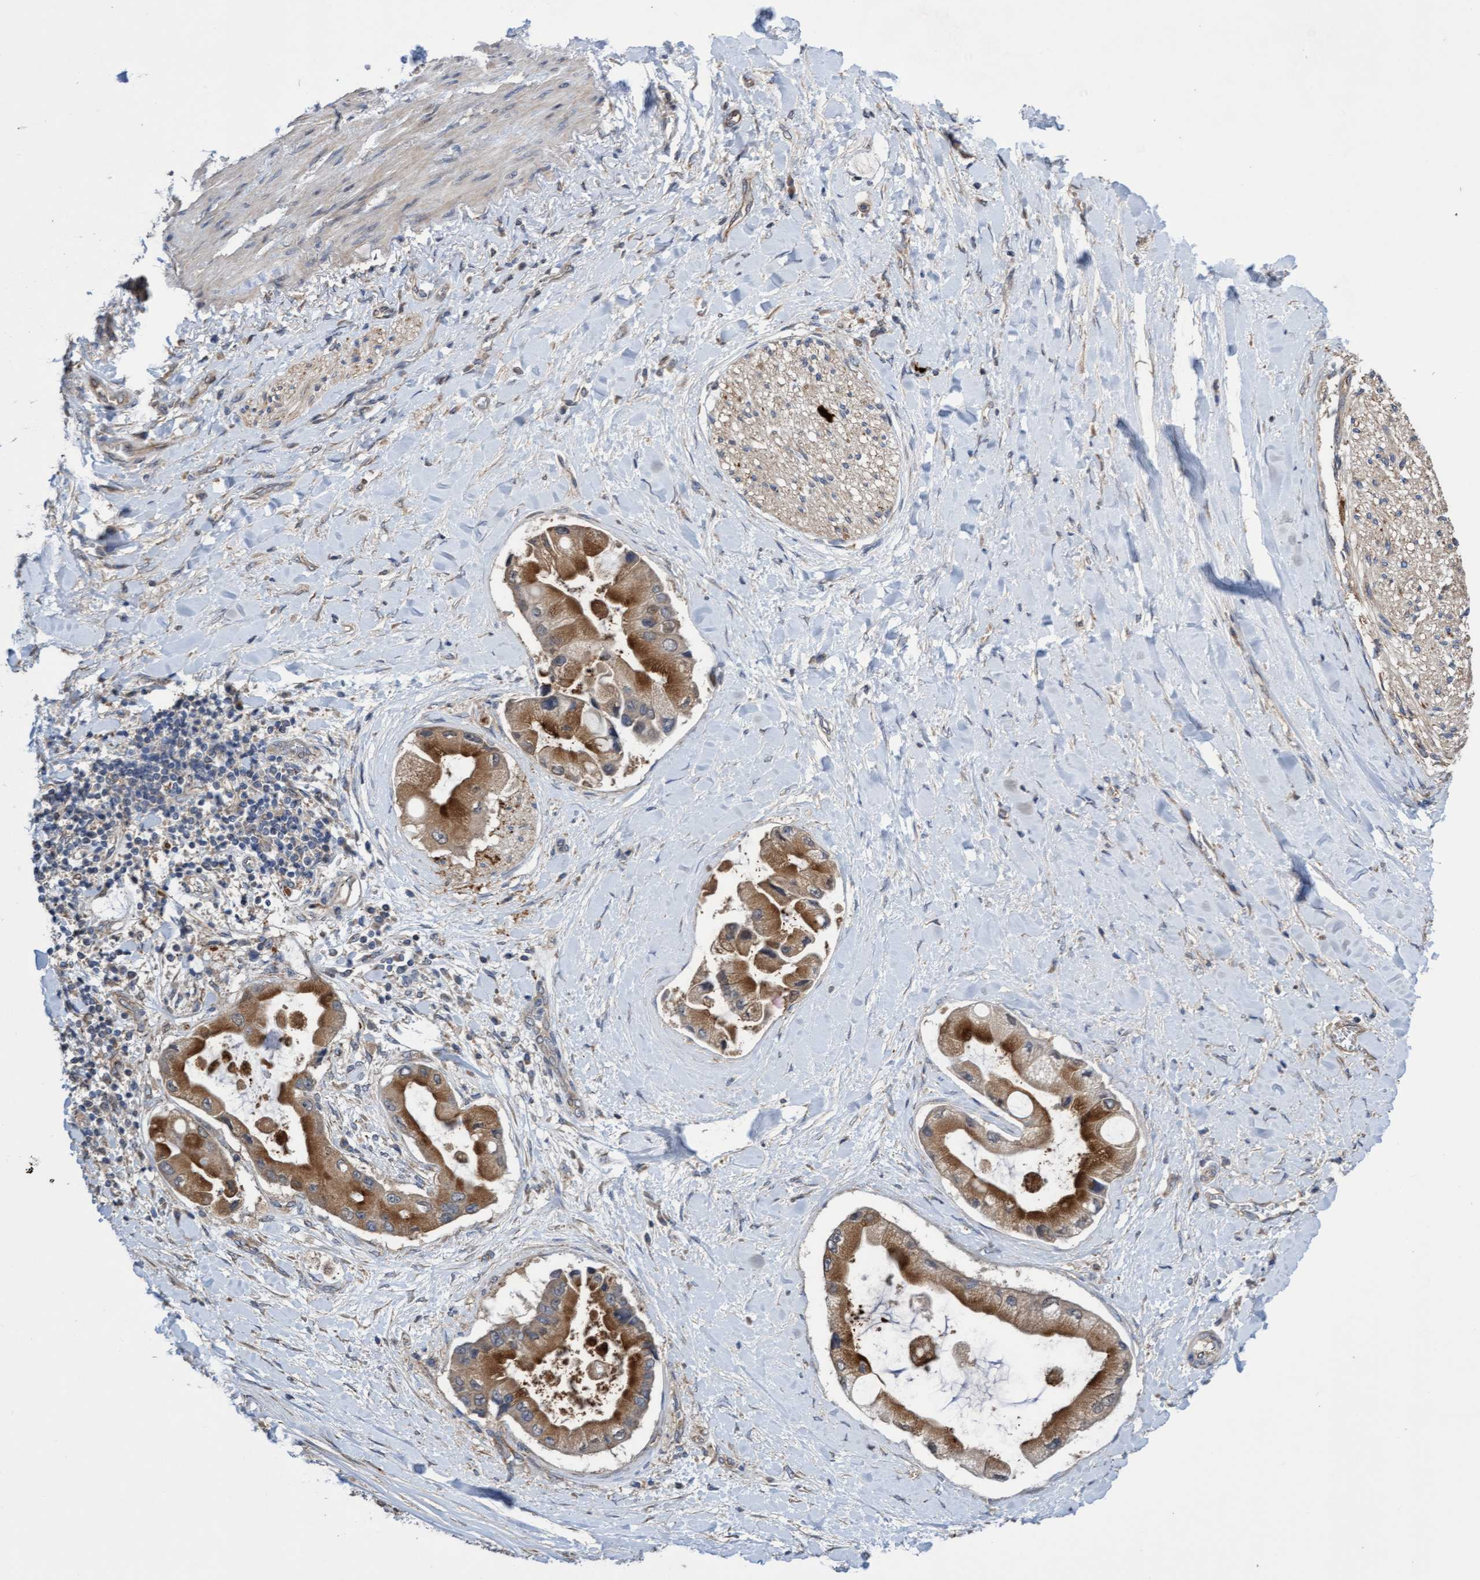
{"staining": {"intensity": "moderate", "quantity": ">75%", "location": "cytoplasmic/membranous"}, "tissue": "liver cancer", "cell_type": "Tumor cells", "image_type": "cancer", "snomed": [{"axis": "morphology", "description": "Cholangiocarcinoma"}, {"axis": "topography", "description": "Liver"}], "caption": "Moderate cytoplasmic/membranous expression for a protein is identified in about >75% of tumor cells of cholangiocarcinoma (liver) using immunohistochemistry (IHC).", "gene": "ITFG1", "patient": {"sex": "male", "age": 50}}